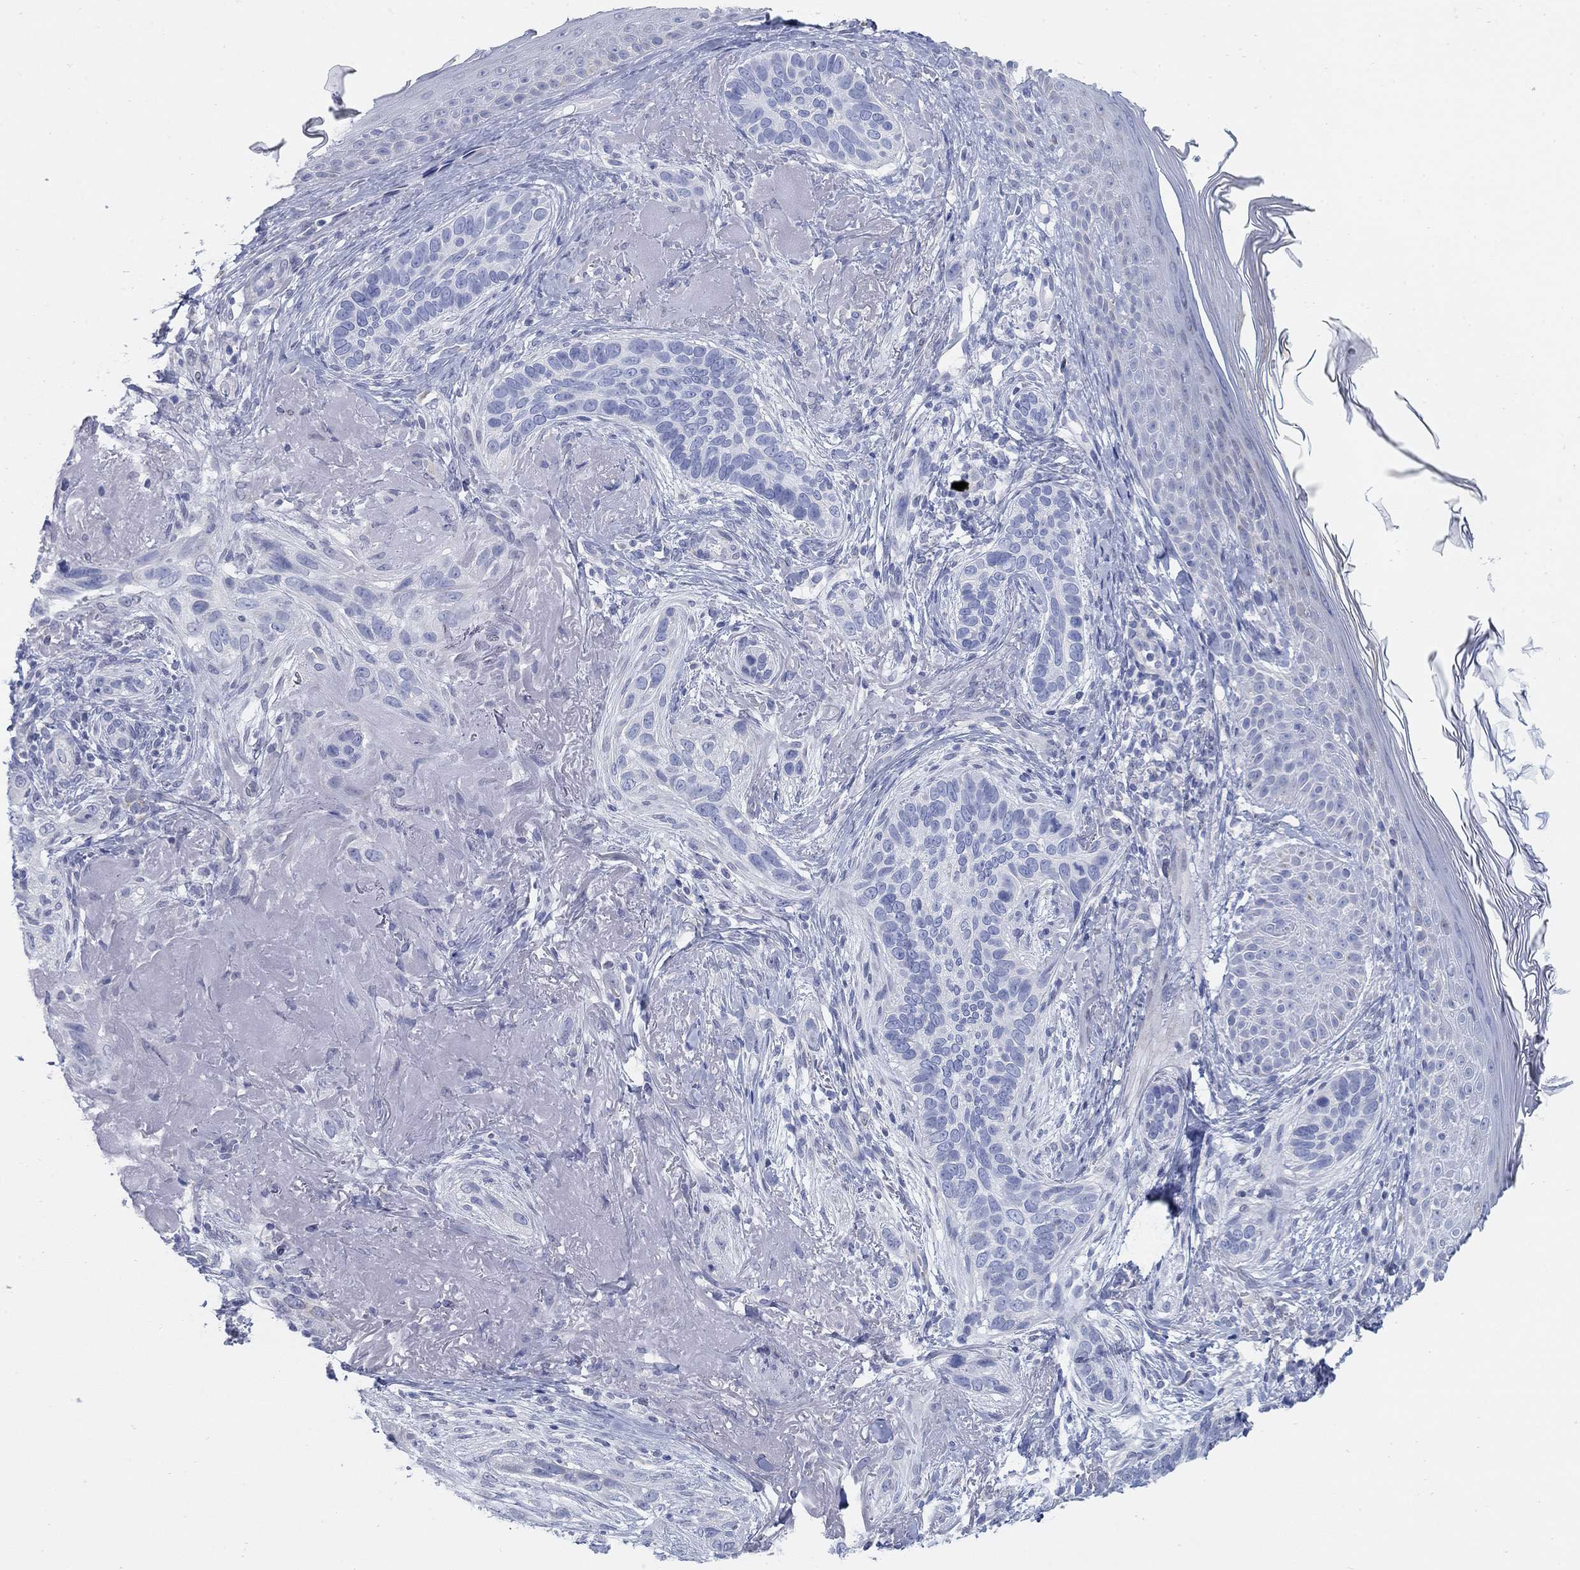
{"staining": {"intensity": "negative", "quantity": "none", "location": "none"}, "tissue": "skin cancer", "cell_type": "Tumor cells", "image_type": "cancer", "snomed": [{"axis": "morphology", "description": "Basal cell carcinoma"}, {"axis": "topography", "description": "Skin"}], "caption": "Tumor cells are negative for brown protein staining in skin cancer.", "gene": "SCCPDH", "patient": {"sex": "male", "age": 91}}